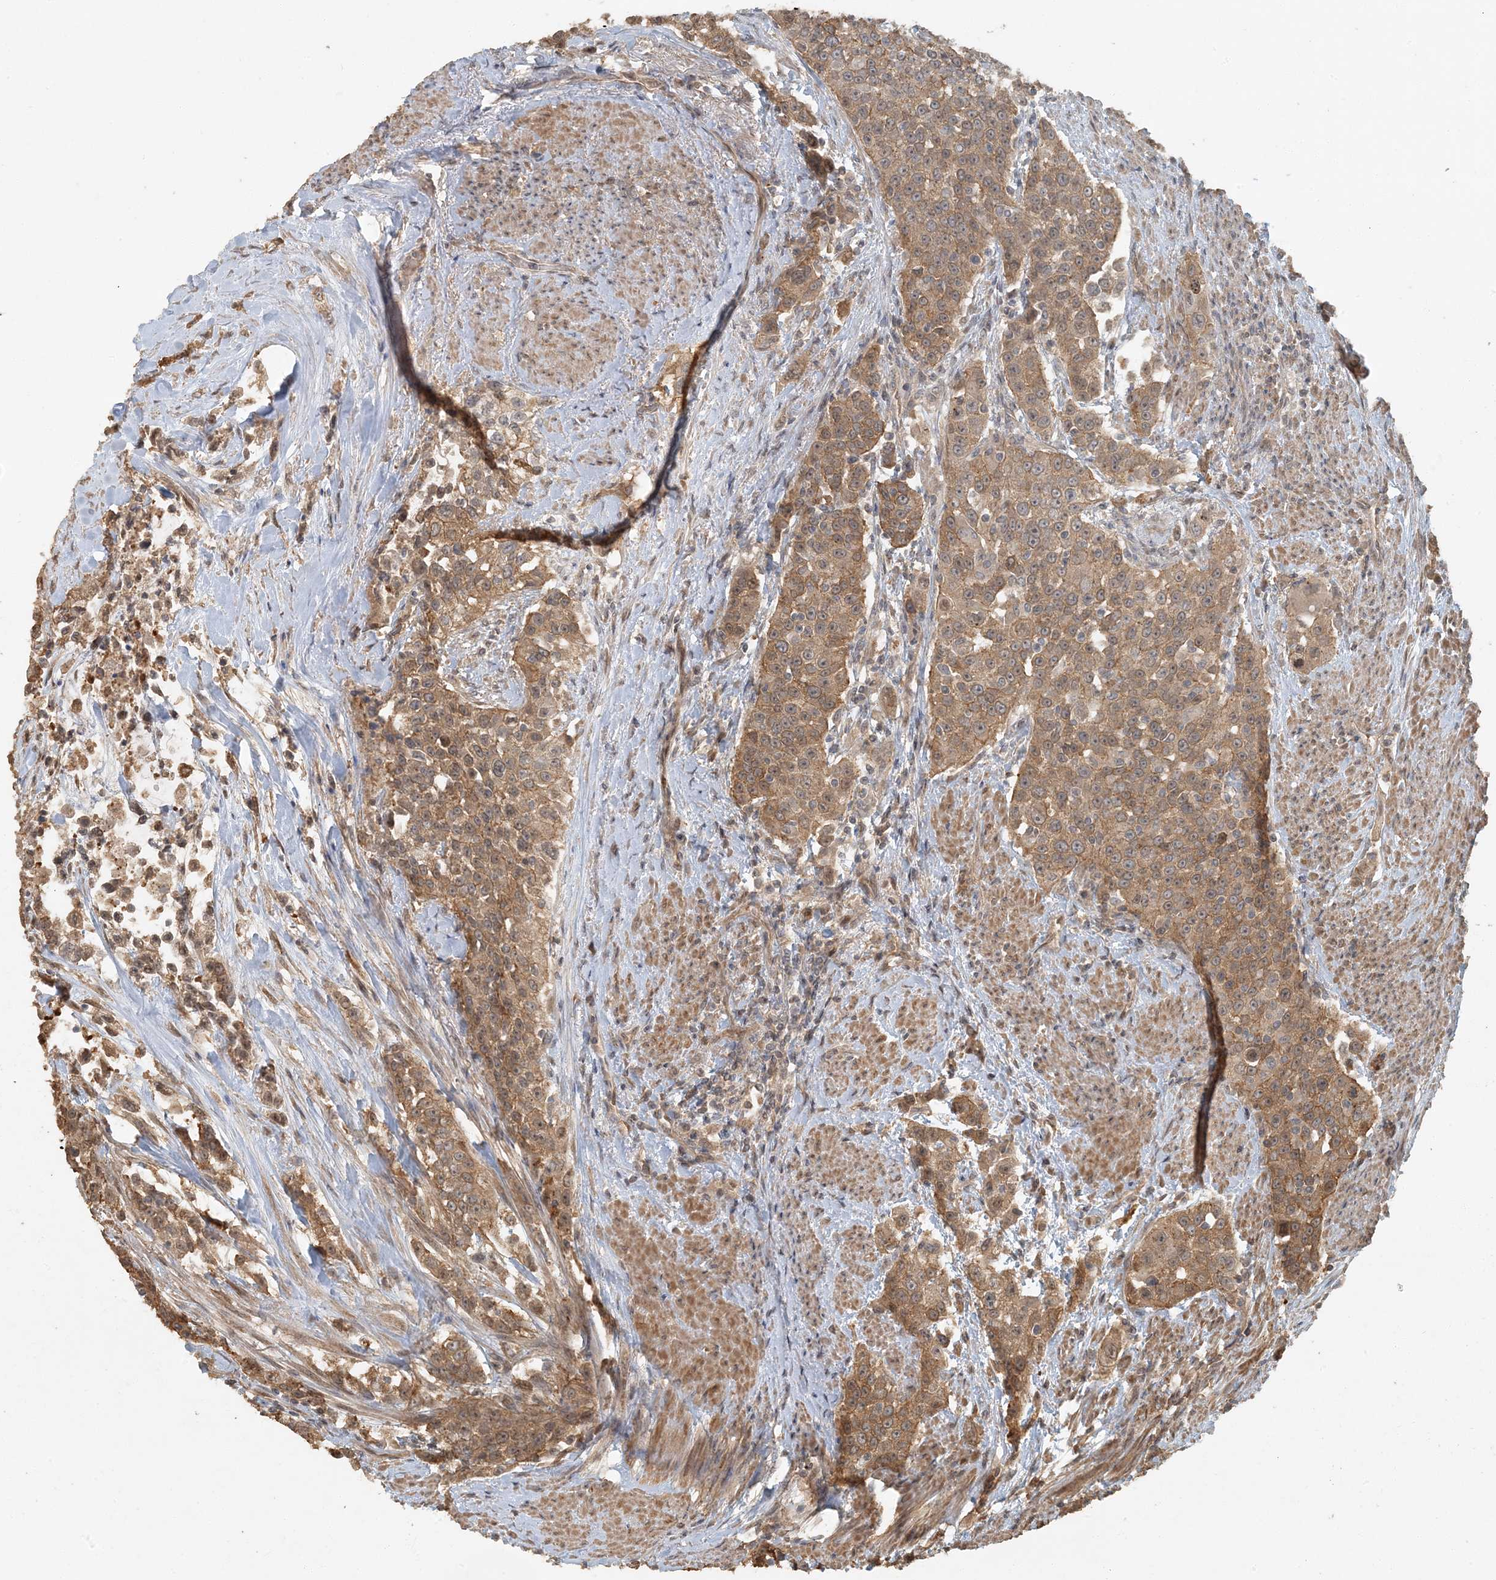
{"staining": {"intensity": "moderate", "quantity": ">75%", "location": "cytoplasmic/membranous"}, "tissue": "urothelial cancer", "cell_type": "Tumor cells", "image_type": "cancer", "snomed": [{"axis": "morphology", "description": "Urothelial carcinoma, High grade"}, {"axis": "topography", "description": "Urinary bladder"}], "caption": "A brown stain labels moderate cytoplasmic/membranous positivity of a protein in urothelial carcinoma (high-grade) tumor cells.", "gene": "AK9", "patient": {"sex": "female", "age": 80}}